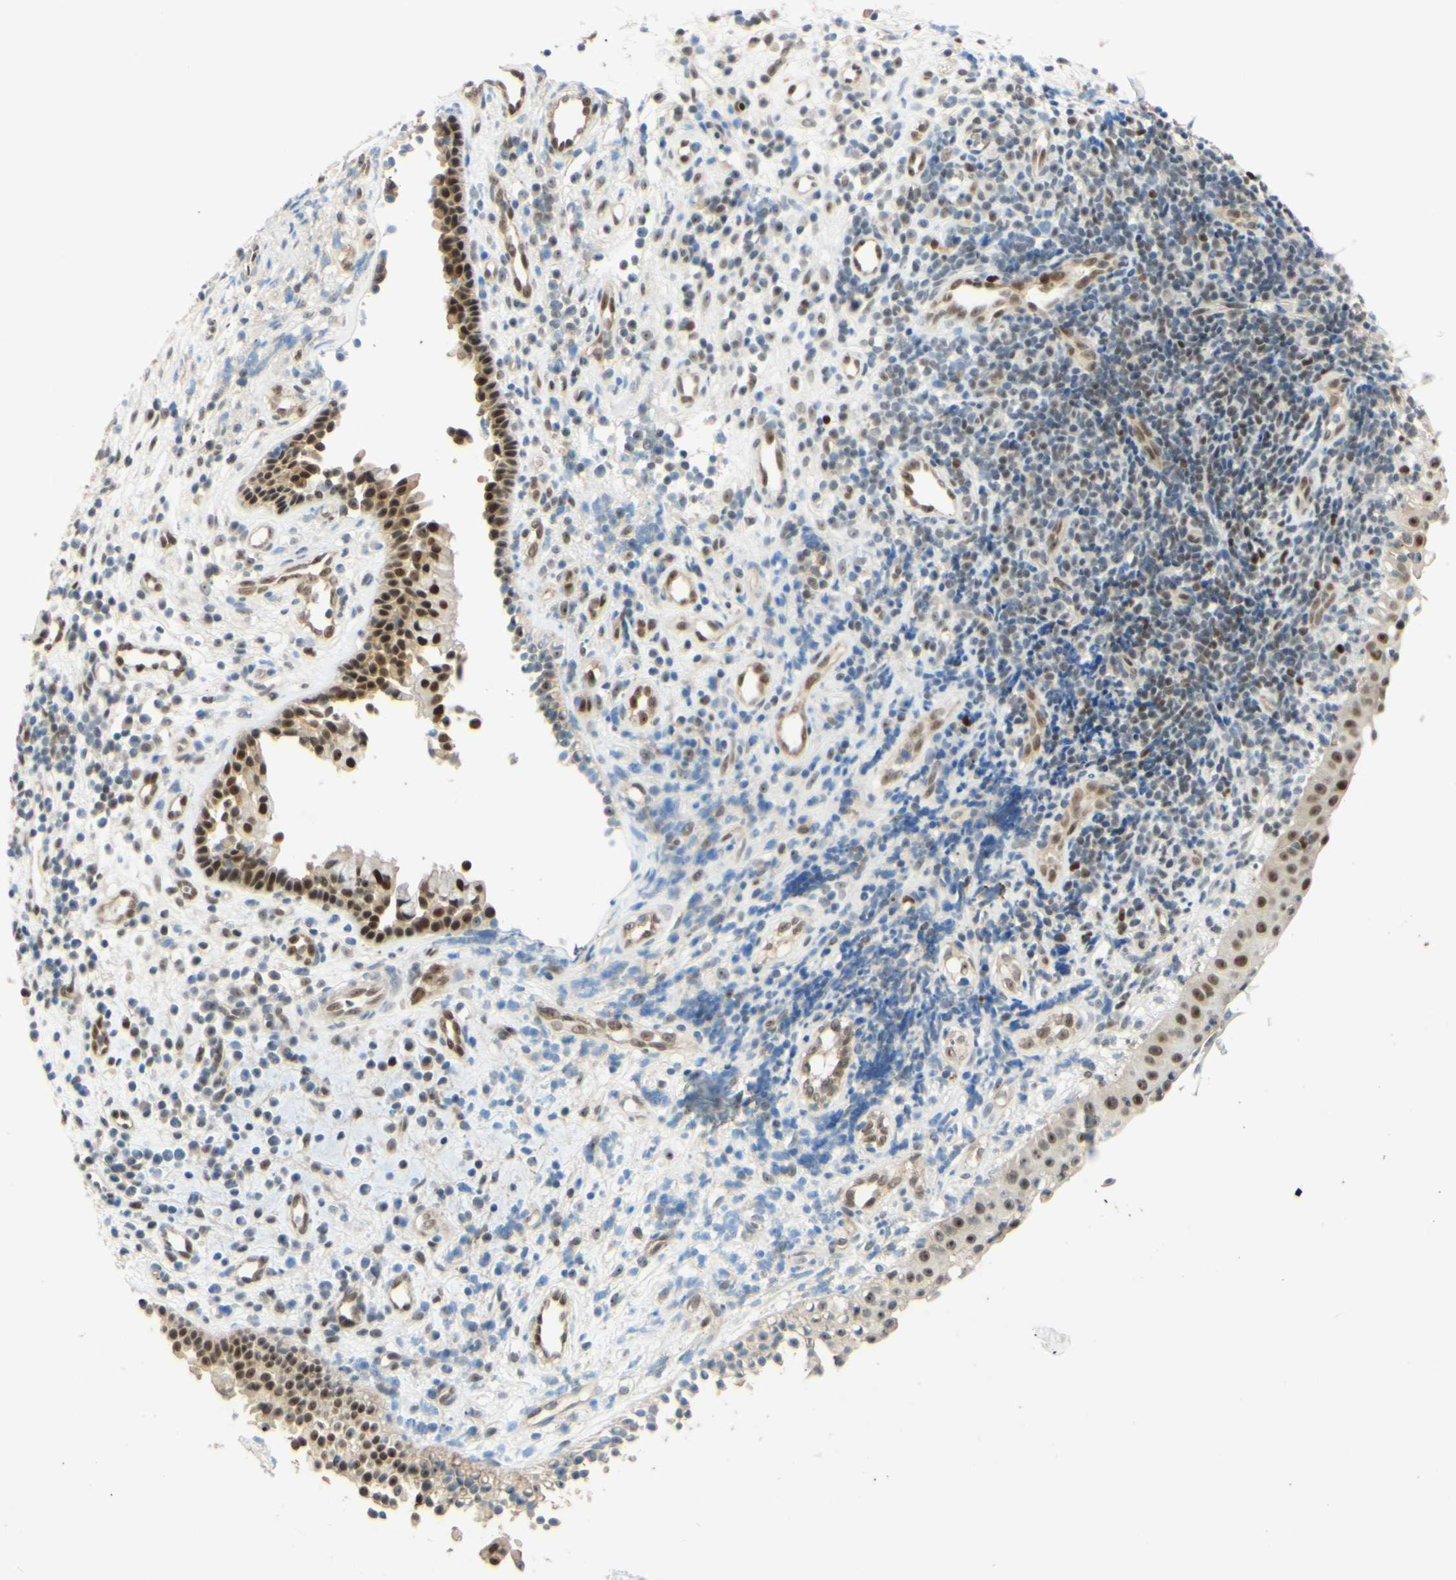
{"staining": {"intensity": "moderate", "quantity": ">75%", "location": "nuclear"}, "tissue": "nasopharynx", "cell_type": "Respiratory epithelial cells", "image_type": "normal", "snomed": [{"axis": "morphology", "description": "Normal tissue, NOS"}, {"axis": "topography", "description": "Nasopharynx"}], "caption": "The immunohistochemical stain highlights moderate nuclear positivity in respiratory epithelial cells of benign nasopharynx. Using DAB (brown) and hematoxylin (blue) stains, captured at high magnification using brightfield microscopy.", "gene": "POLB", "patient": {"sex": "female", "age": 51}}